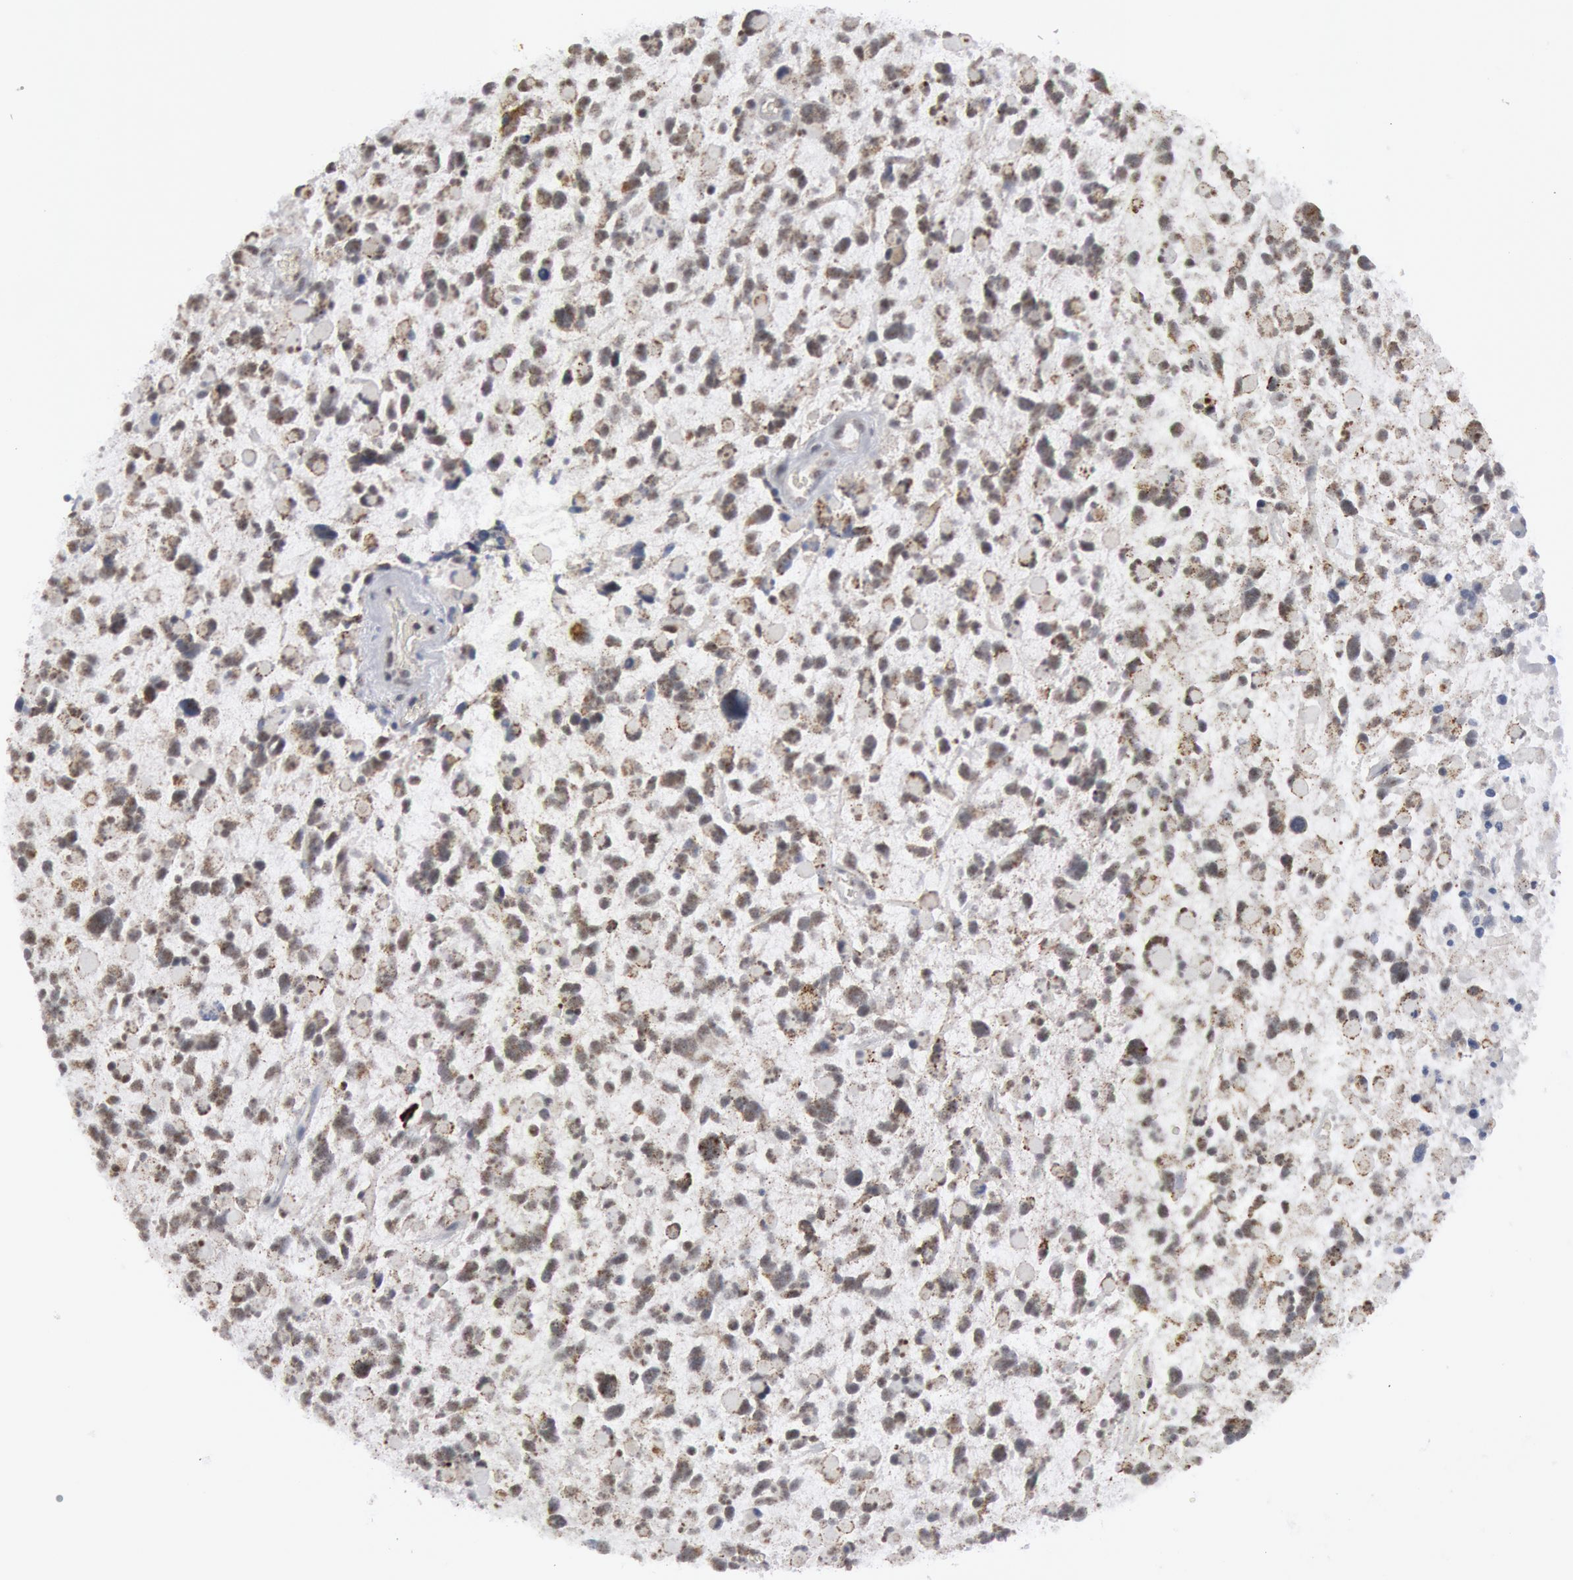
{"staining": {"intensity": "moderate", "quantity": "25%-75%", "location": "cytoplasmic/membranous"}, "tissue": "glioma", "cell_type": "Tumor cells", "image_type": "cancer", "snomed": [{"axis": "morphology", "description": "Glioma, malignant, High grade"}, {"axis": "topography", "description": "Brain"}], "caption": "Protein staining of glioma tissue demonstrates moderate cytoplasmic/membranous staining in approximately 25%-75% of tumor cells.", "gene": "CASP9", "patient": {"sex": "female", "age": 37}}